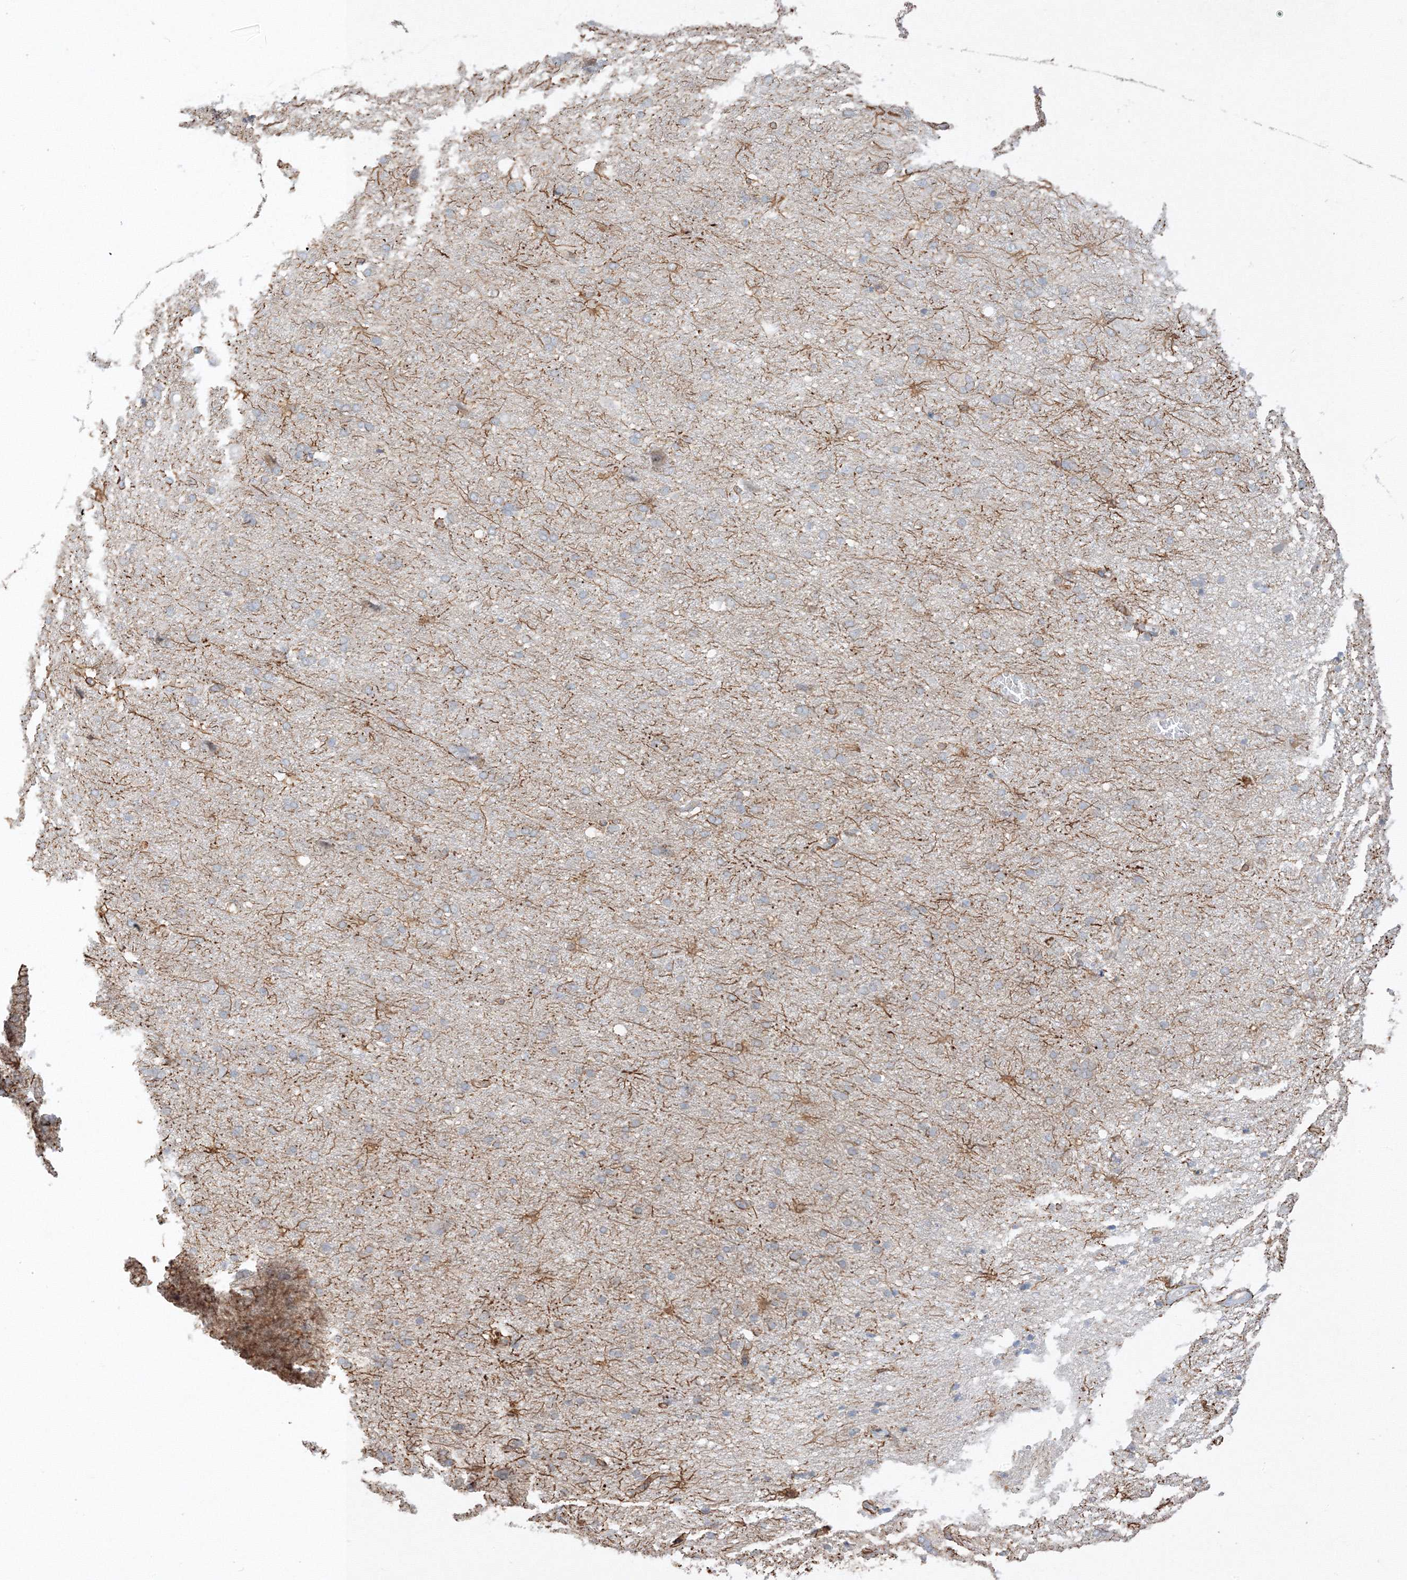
{"staining": {"intensity": "moderate", "quantity": "25%-75%", "location": "cytoplasmic/membranous,nuclear"}, "tissue": "cerebral cortex", "cell_type": "Endothelial cells", "image_type": "normal", "snomed": [{"axis": "morphology", "description": "Normal tissue, NOS"}, {"axis": "topography", "description": "Cerebral cortex"}], "caption": "Immunohistochemistry (IHC) (DAB (3,3'-diaminobenzidine)) staining of unremarkable cerebral cortex exhibits moderate cytoplasmic/membranous,nuclear protein staining in about 25%-75% of endothelial cells.", "gene": "ETAA1", "patient": {"sex": "male", "age": 62}}